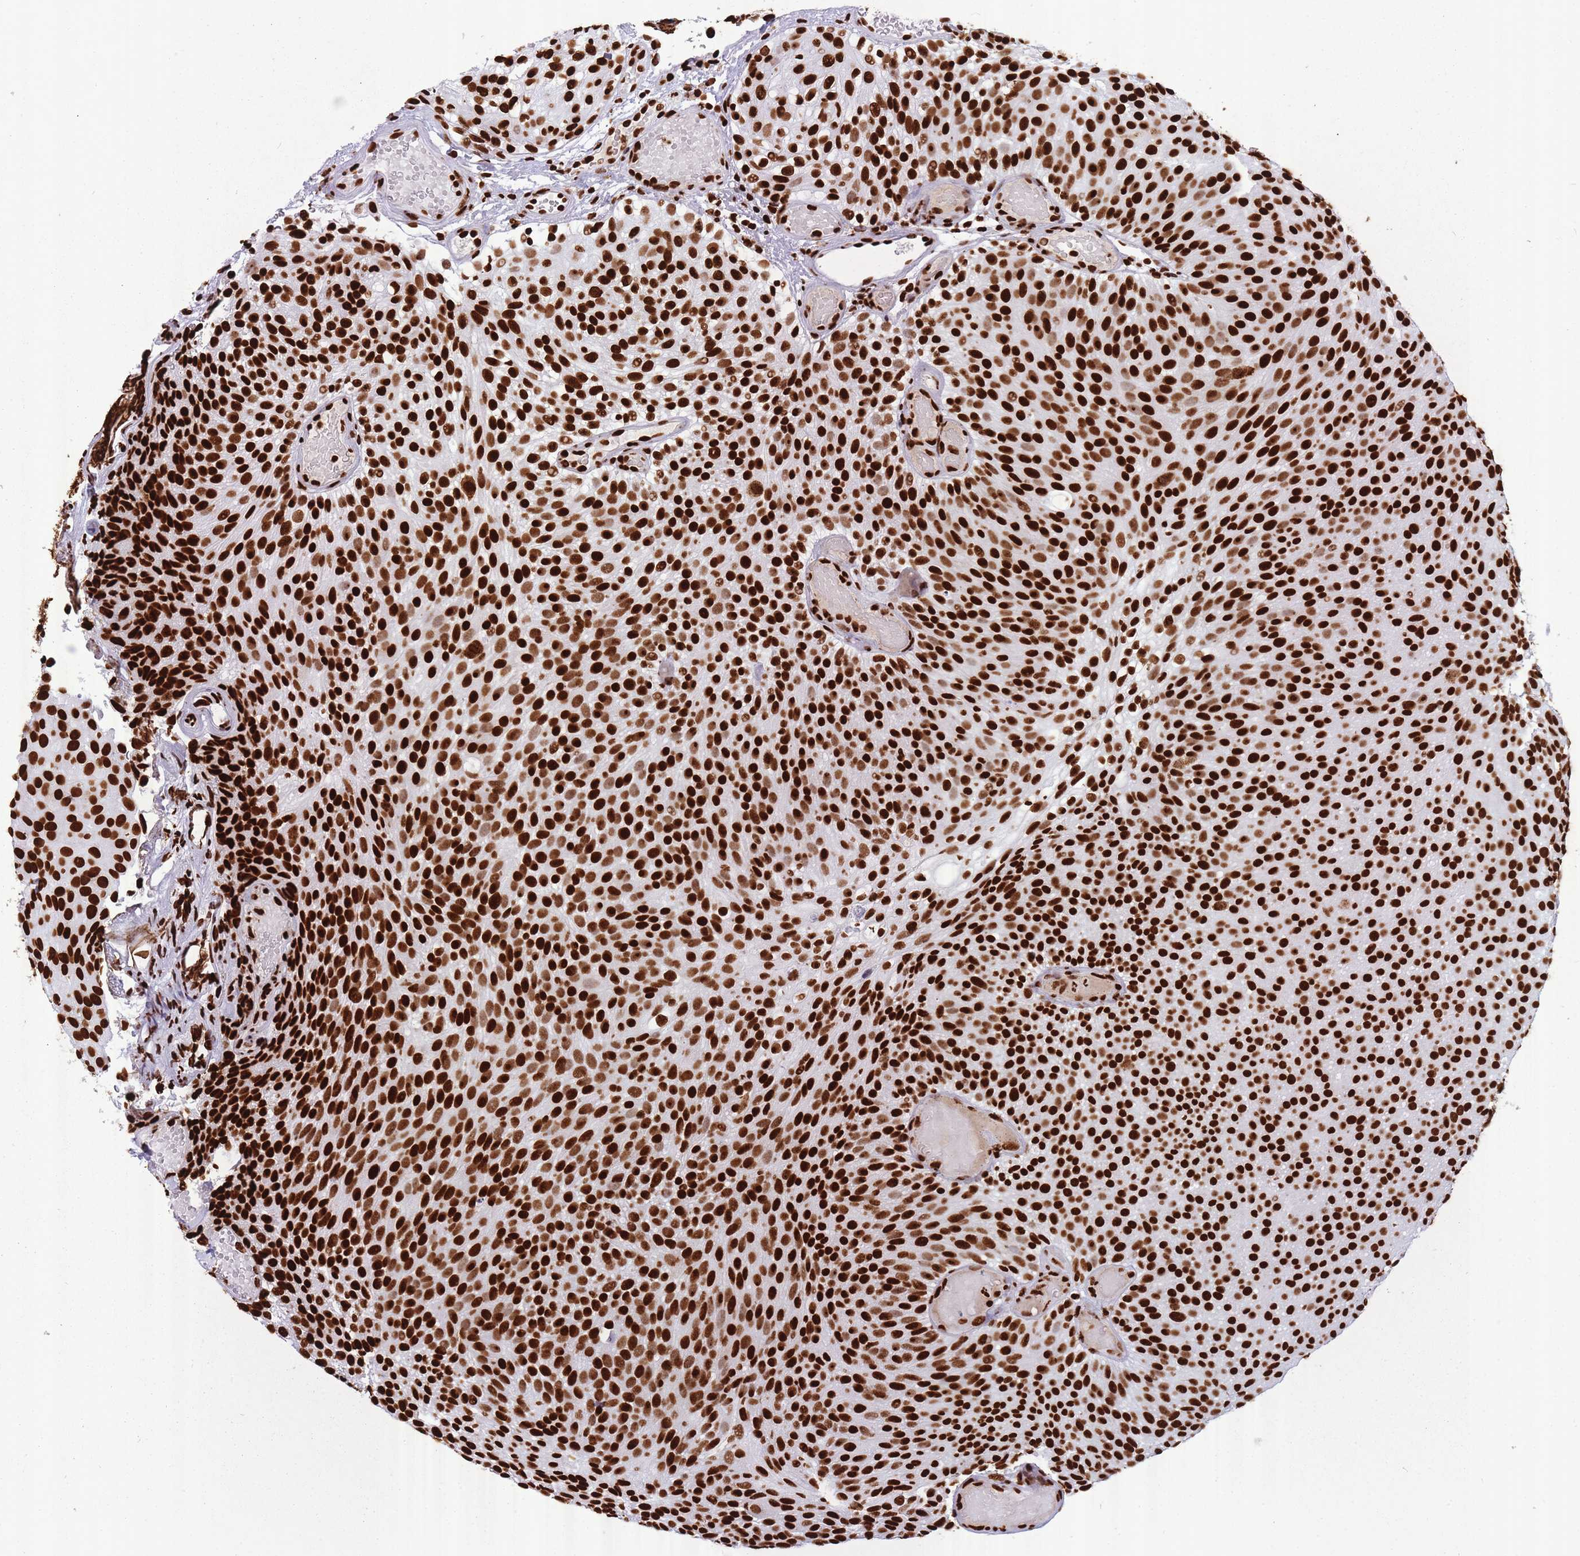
{"staining": {"intensity": "strong", "quantity": ">75%", "location": "nuclear"}, "tissue": "urothelial cancer", "cell_type": "Tumor cells", "image_type": "cancer", "snomed": [{"axis": "morphology", "description": "Urothelial carcinoma, Low grade"}, {"axis": "topography", "description": "Urinary bladder"}], "caption": "IHC of urothelial cancer demonstrates high levels of strong nuclear positivity in approximately >75% of tumor cells. Nuclei are stained in blue.", "gene": "HNRNPUL1", "patient": {"sex": "male", "age": 78}}